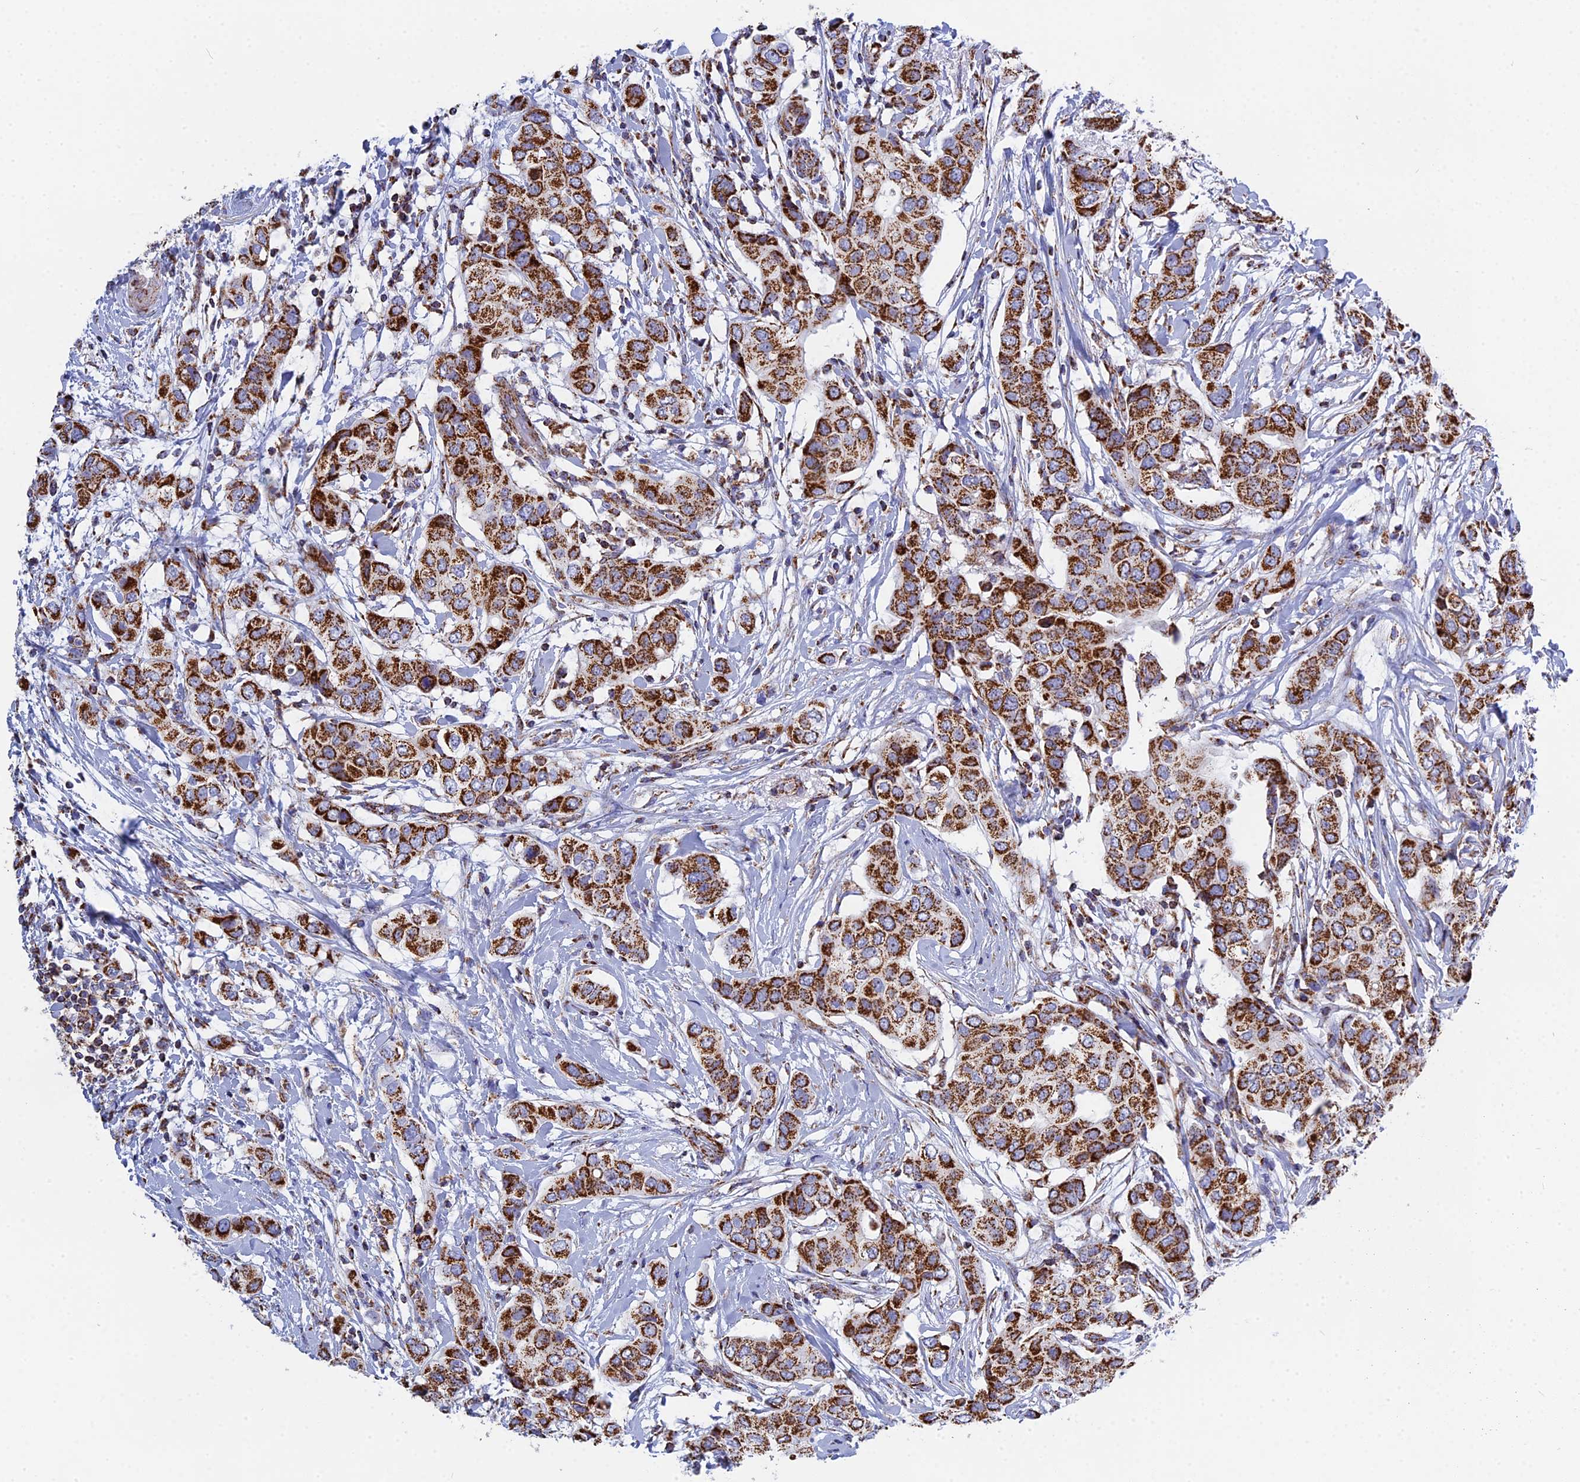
{"staining": {"intensity": "strong", "quantity": ">75%", "location": "cytoplasmic/membranous"}, "tissue": "breast cancer", "cell_type": "Tumor cells", "image_type": "cancer", "snomed": [{"axis": "morphology", "description": "Lobular carcinoma"}, {"axis": "topography", "description": "Breast"}], "caption": "Immunohistochemistry (DAB) staining of human breast cancer shows strong cytoplasmic/membranous protein positivity in about >75% of tumor cells.", "gene": "NDUFA5", "patient": {"sex": "female", "age": 51}}